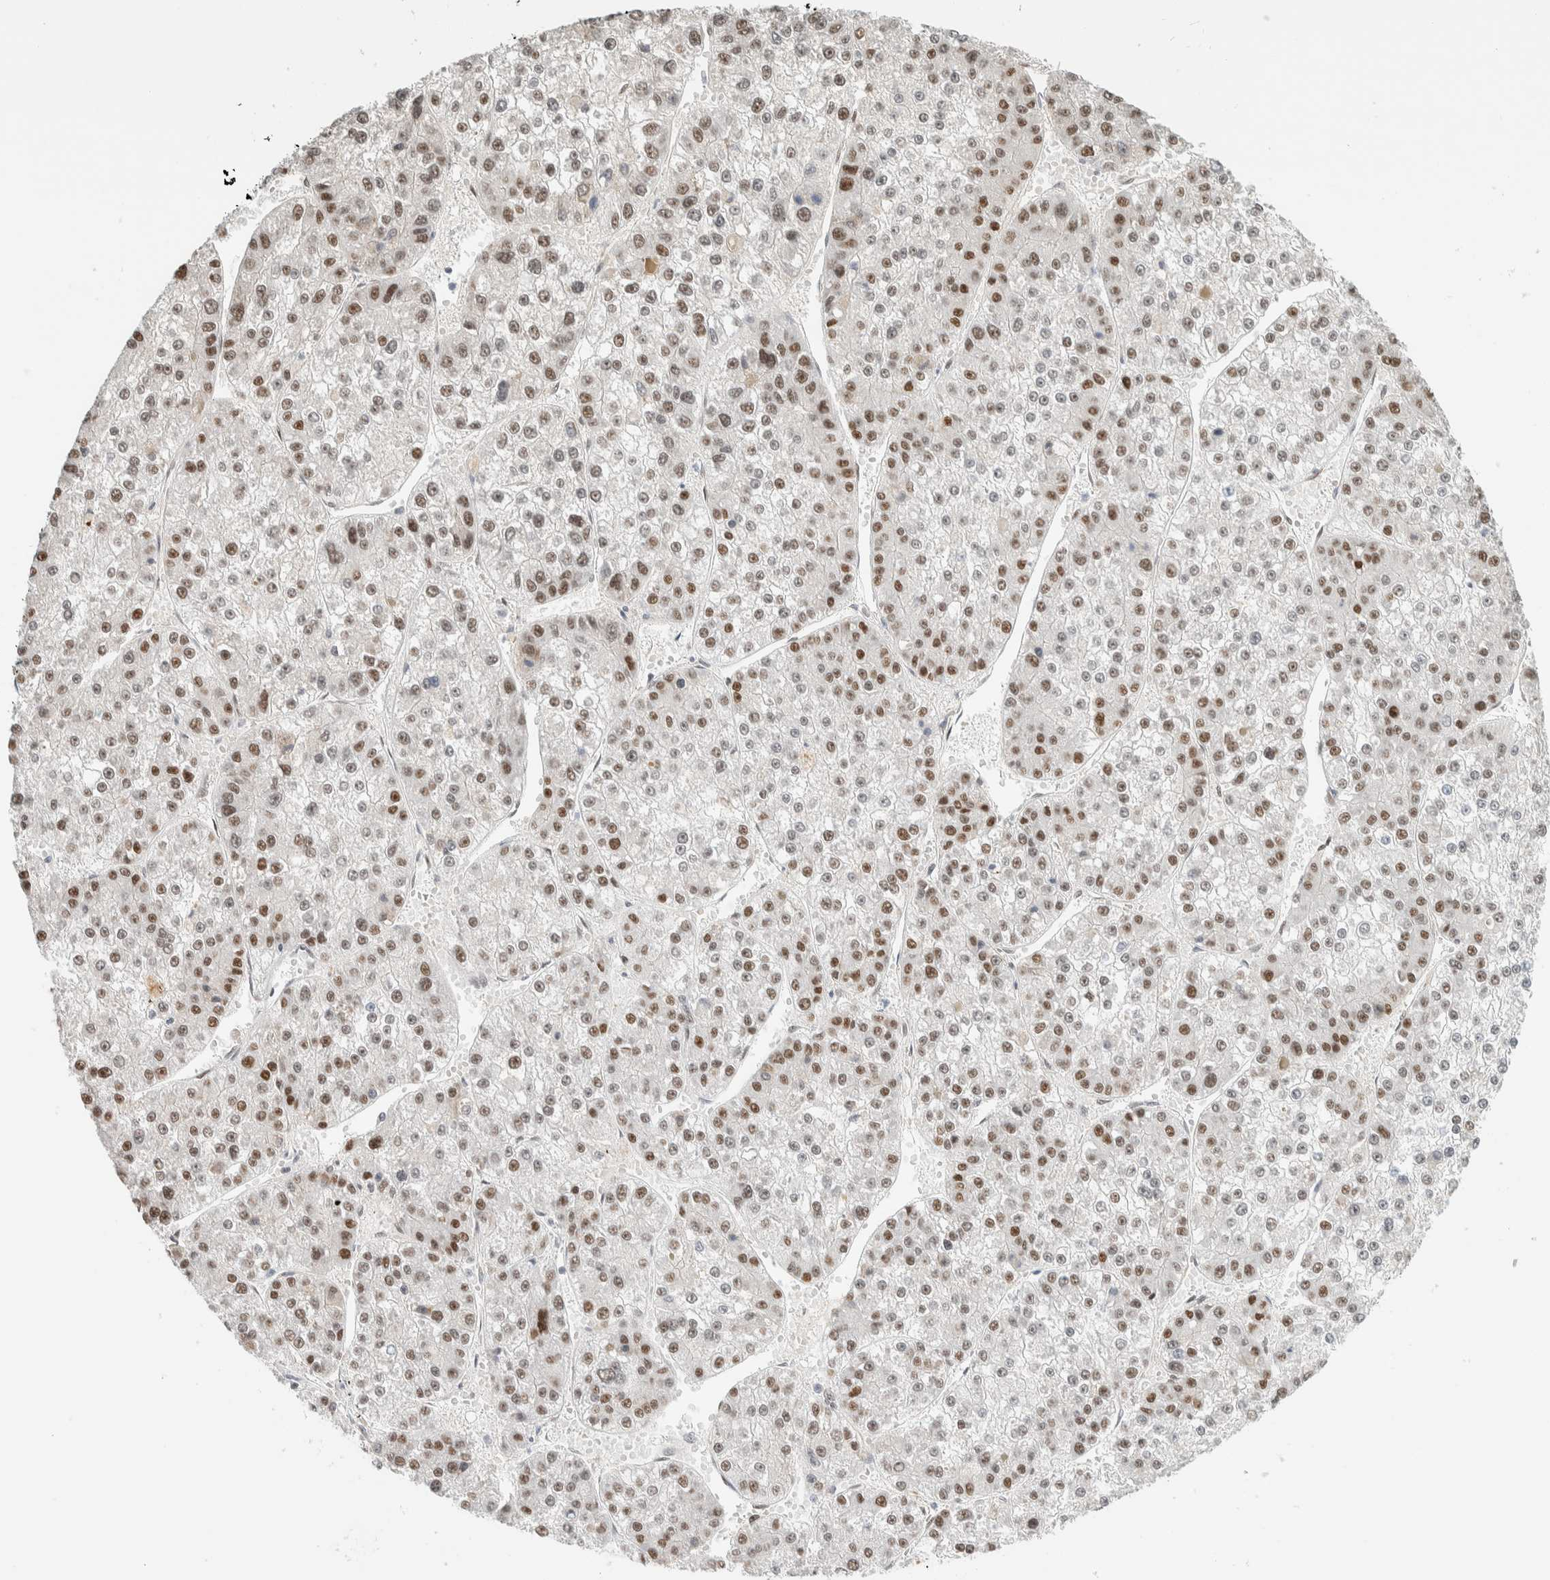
{"staining": {"intensity": "moderate", "quantity": "25%-75%", "location": "nuclear"}, "tissue": "liver cancer", "cell_type": "Tumor cells", "image_type": "cancer", "snomed": [{"axis": "morphology", "description": "Carcinoma, Hepatocellular, NOS"}, {"axis": "topography", "description": "Liver"}], "caption": "Immunohistochemistry of human liver cancer (hepatocellular carcinoma) demonstrates medium levels of moderate nuclear positivity in about 25%-75% of tumor cells. The staining was performed using DAB (3,3'-diaminobenzidine), with brown indicating positive protein expression. Nuclei are stained blue with hematoxylin.", "gene": "PUS7", "patient": {"sex": "female", "age": 73}}